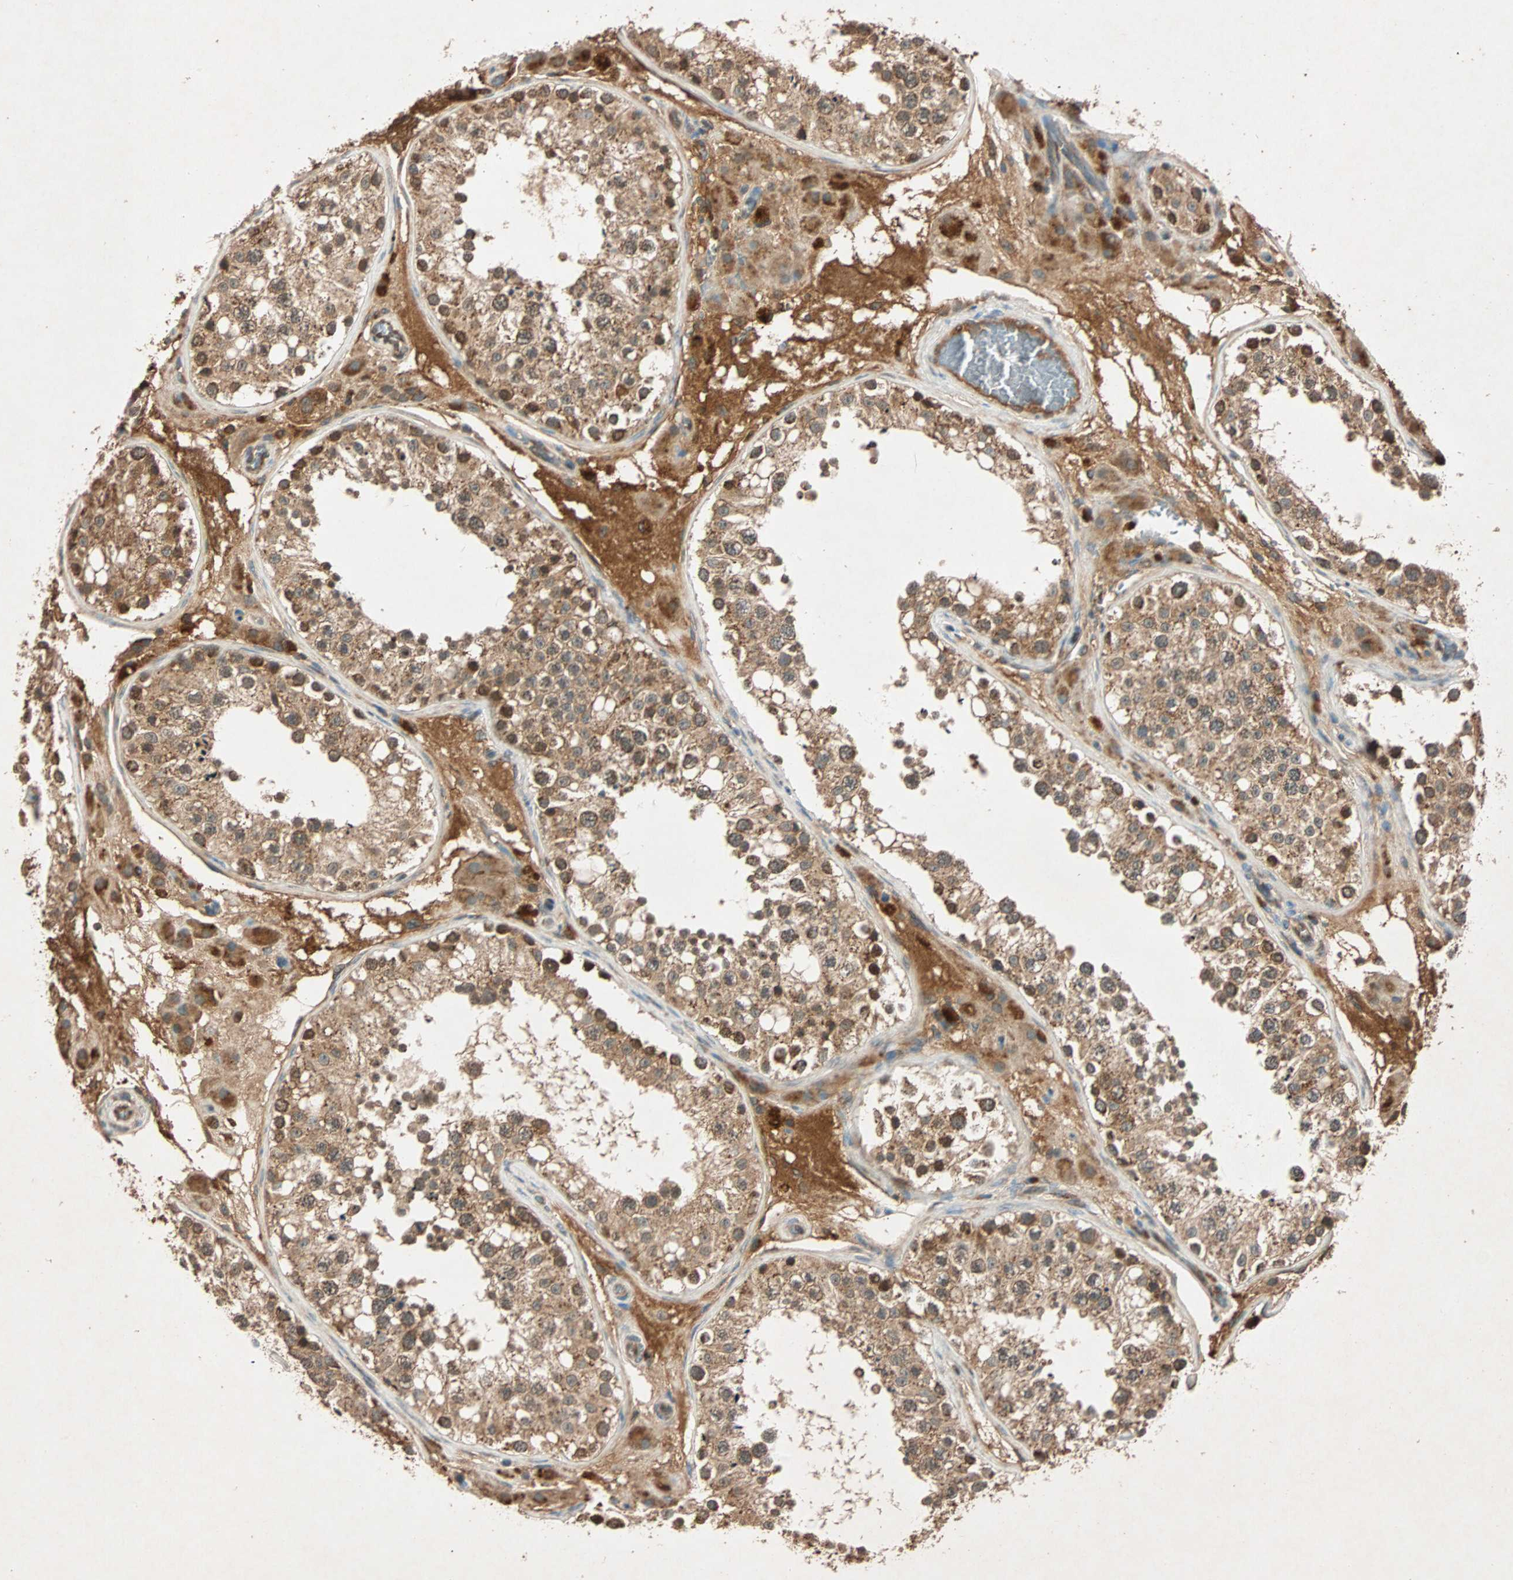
{"staining": {"intensity": "moderate", "quantity": ">75%", "location": "cytoplasmic/membranous"}, "tissue": "testis", "cell_type": "Cells in seminiferous ducts", "image_type": "normal", "snomed": [{"axis": "morphology", "description": "Normal tissue, NOS"}, {"axis": "topography", "description": "Testis"}], "caption": "Testis stained with DAB immunohistochemistry demonstrates medium levels of moderate cytoplasmic/membranous staining in approximately >75% of cells in seminiferous ducts. Ihc stains the protein in brown and the nuclei are stained blue.", "gene": "MAPK1", "patient": {"sex": "male", "age": 26}}